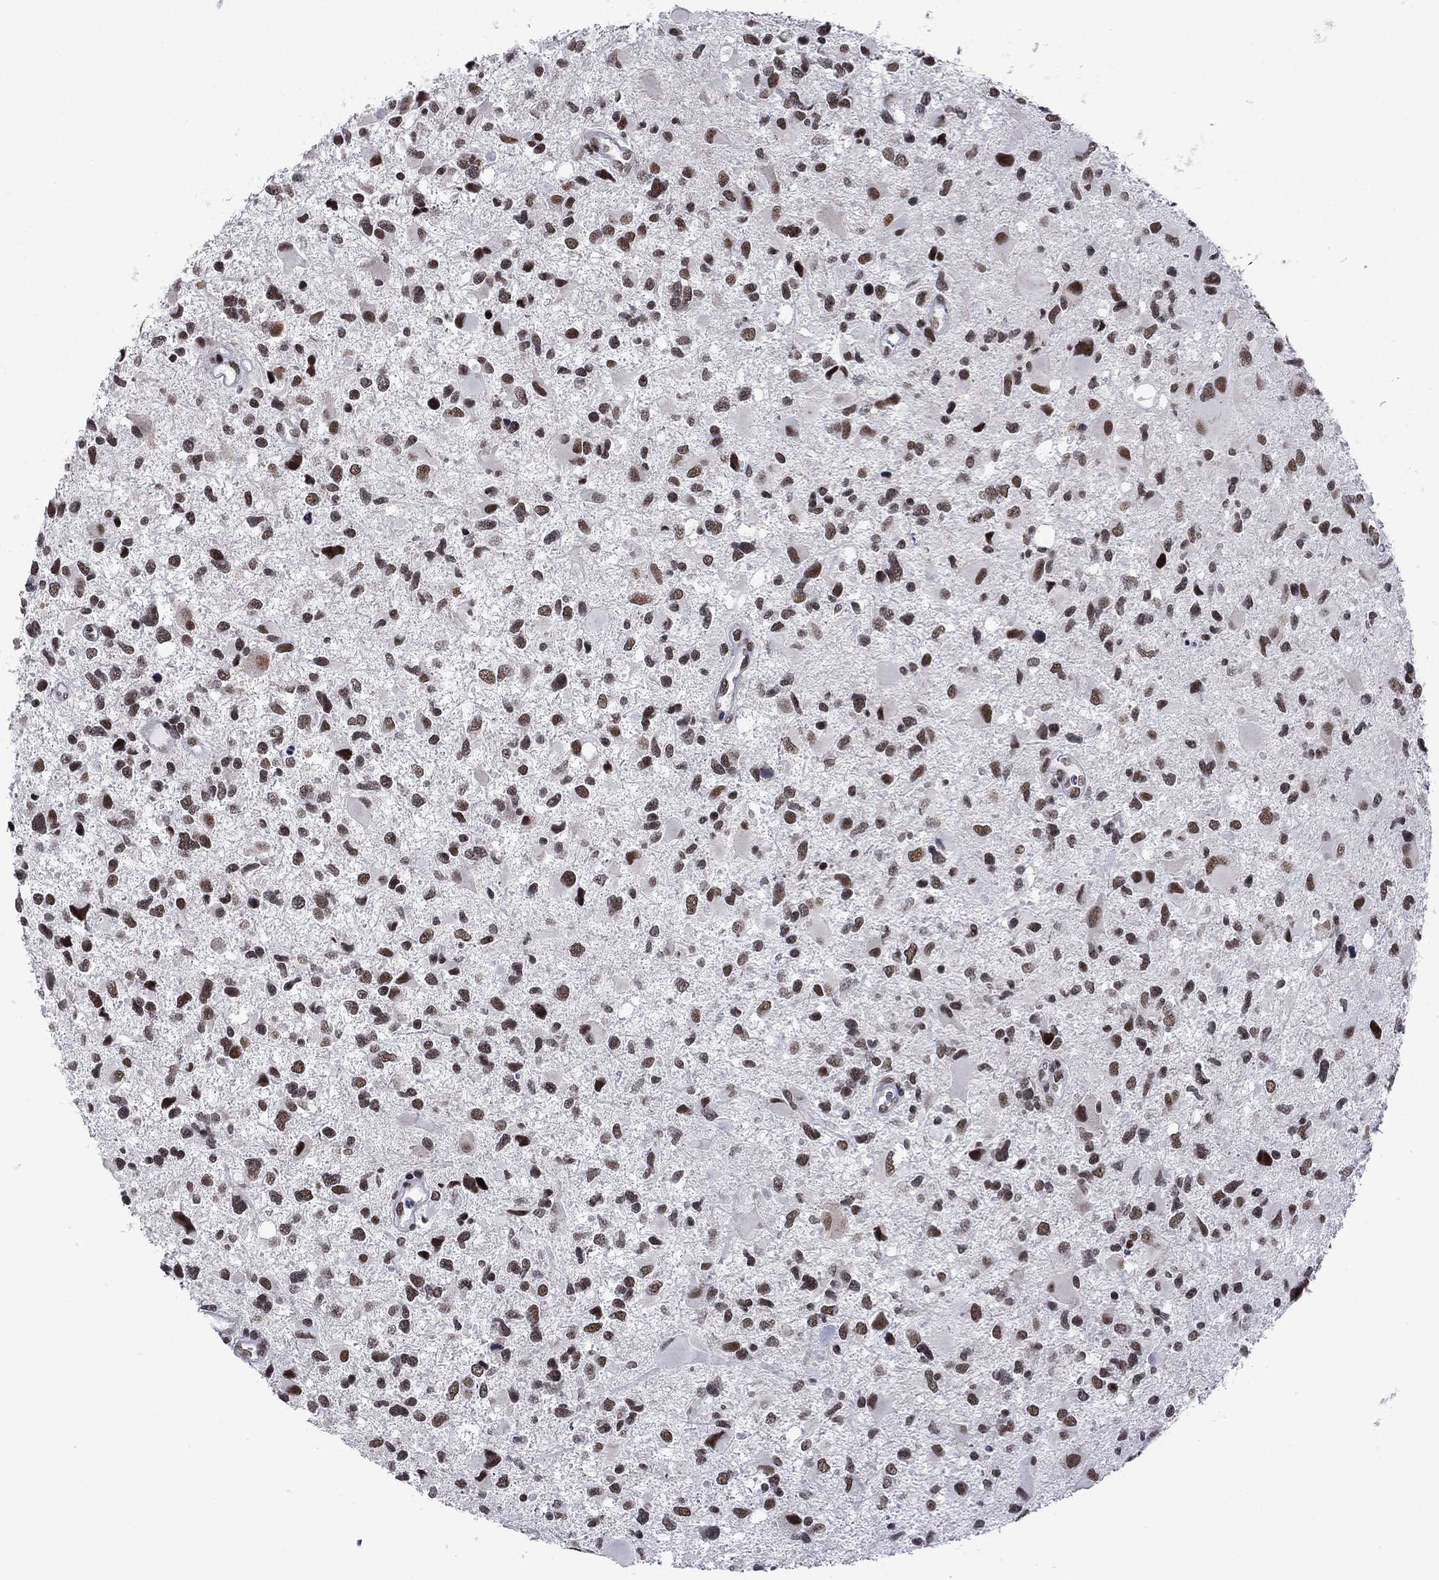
{"staining": {"intensity": "strong", "quantity": "25%-75%", "location": "nuclear"}, "tissue": "glioma", "cell_type": "Tumor cells", "image_type": "cancer", "snomed": [{"axis": "morphology", "description": "Glioma, malignant, Low grade"}, {"axis": "topography", "description": "Brain"}], "caption": "Strong nuclear protein expression is present in approximately 25%-75% of tumor cells in glioma.", "gene": "ETV5", "patient": {"sex": "female", "age": 32}}